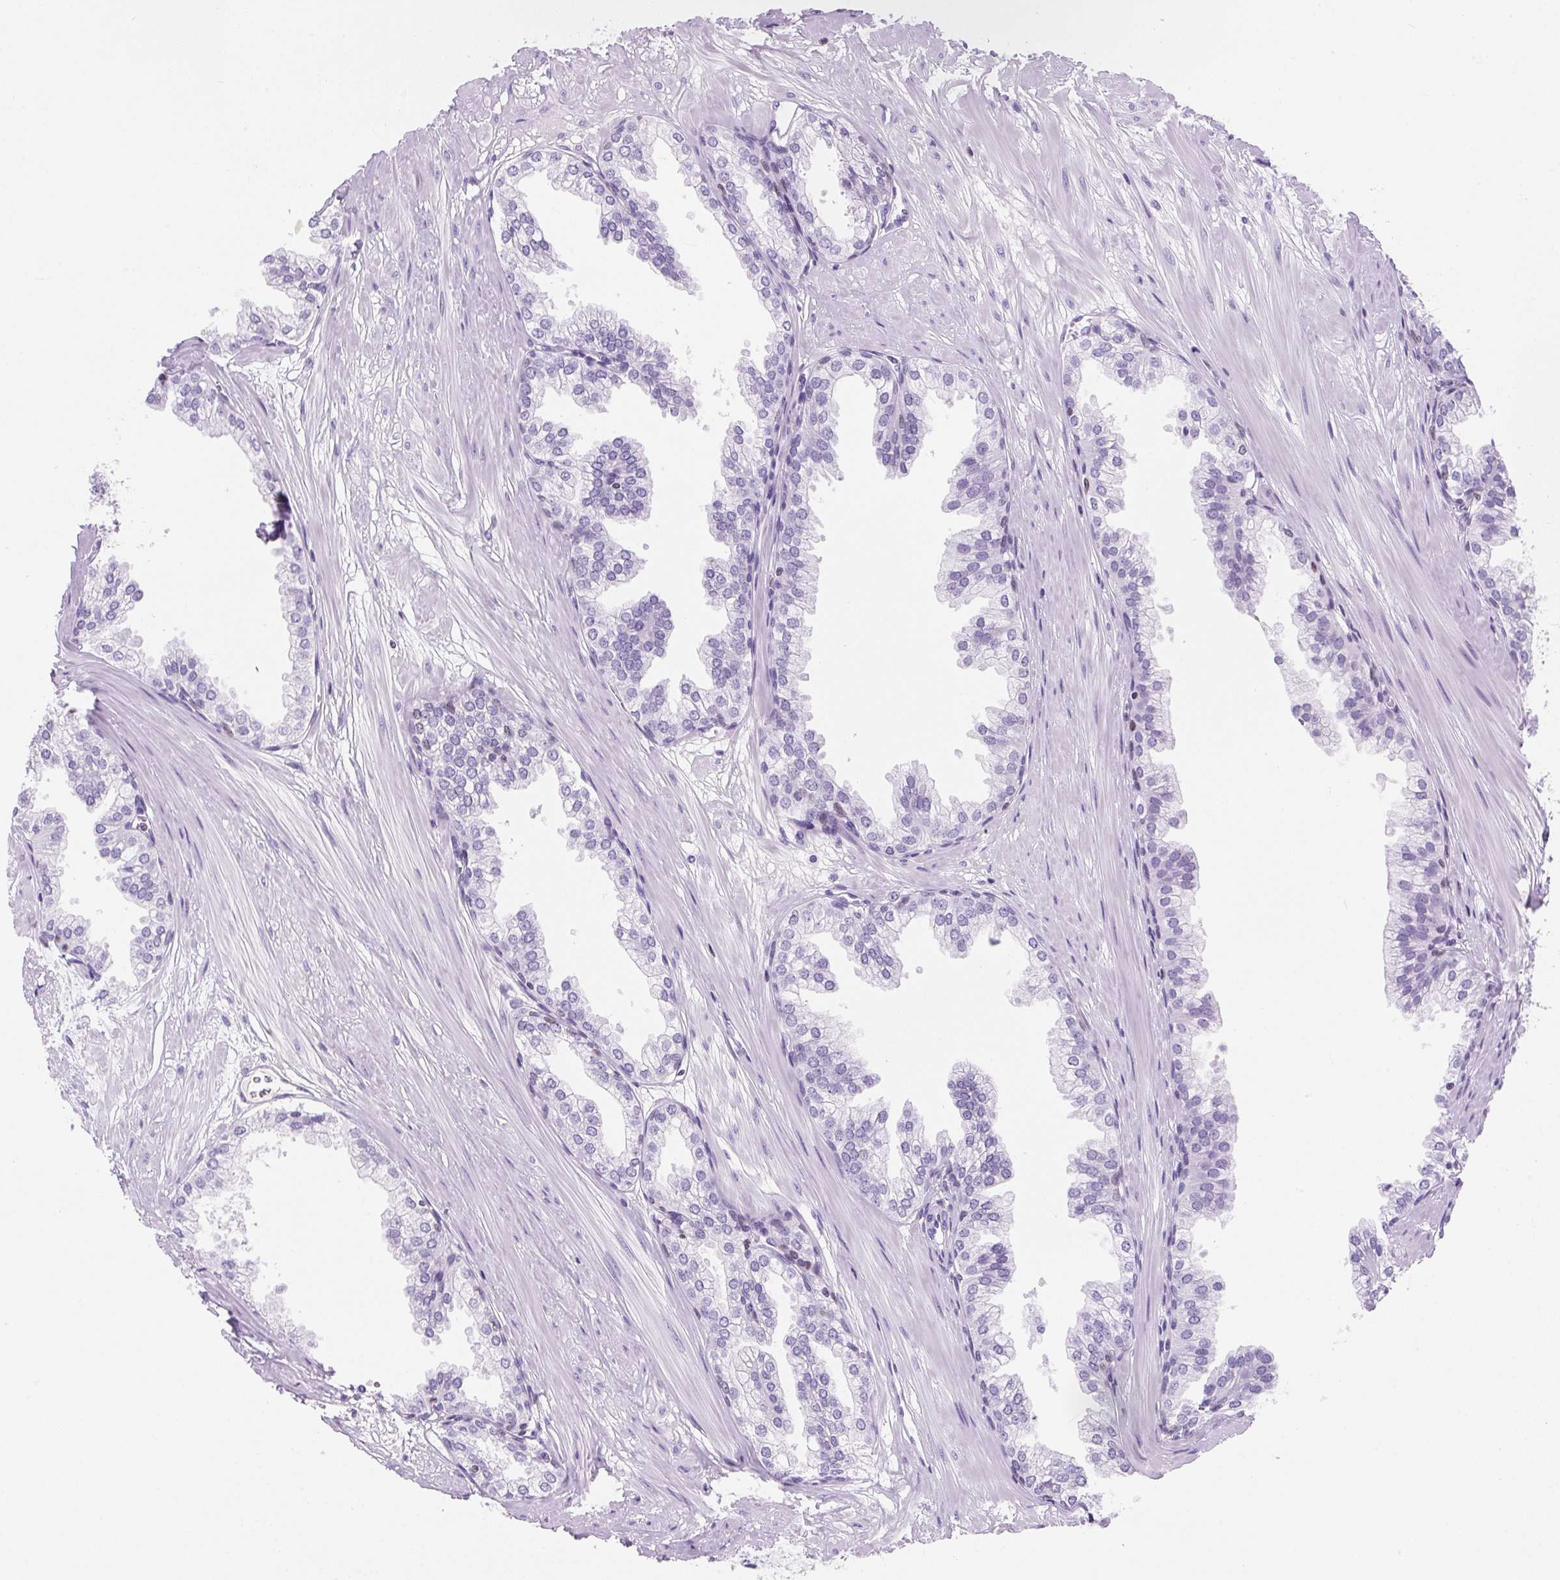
{"staining": {"intensity": "negative", "quantity": "none", "location": "none"}, "tissue": "prostate", "cell_type": "Glandular cells", "image_type": "normal", "snomed": [{"axis": "morphology", "description": "Normal tissue, NOS"}, {"axis": "topography", "description": "Prostate"}, {"axis": "topography", "description": "Peripheral nerve tissue"}], "caption": "Photomicrograph shows no protein expression in glandular cells of benign prostate. (DAB (3,3'-diaminobenzidine) immunohistochemistry visualized using brightfield microscopy, high magnification).", "gene": "VPREB1", "patient": {"sex": "male", "age": 55}}